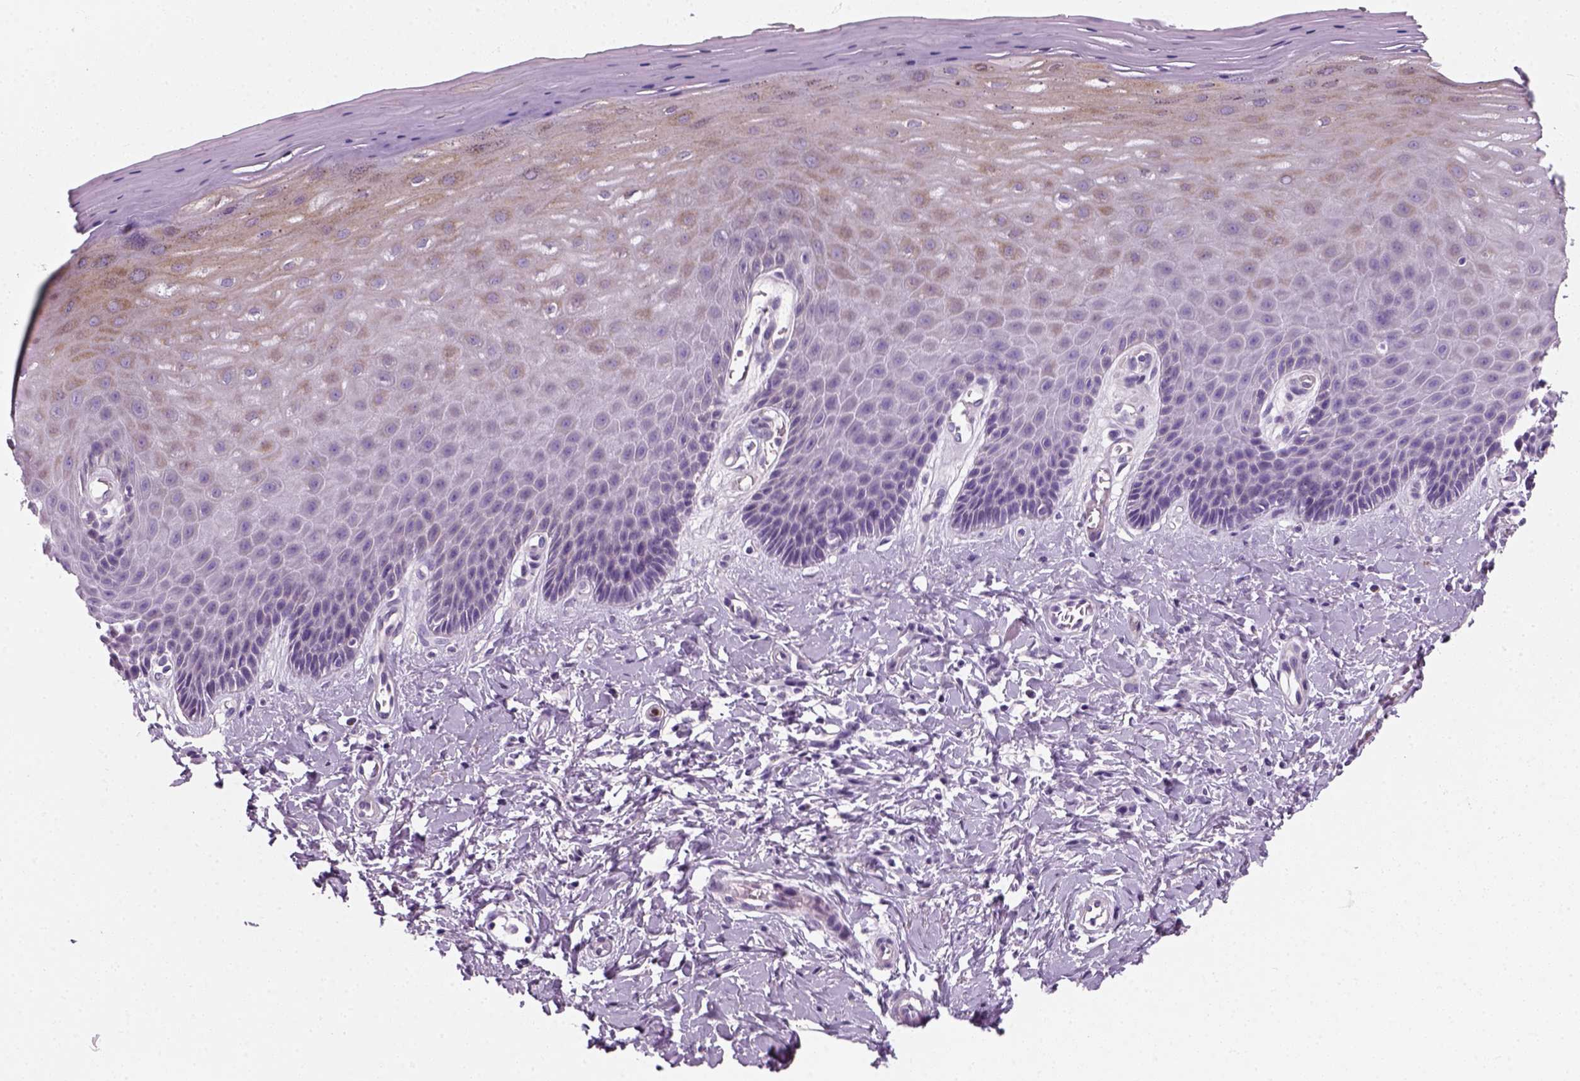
{"staining": {"intensity": "moderate", "quantity": "25%-75%", "location": "cytoplasmic/membranous"}, "tissue": "vagina", "cell_type": "Squamous epithelial cells", "image_type": "normal", "snomed": [{"axis": "morphology", "description": "Normal tissue, NOS"}, {"axis": "topography", "description": "Vagina"}], "caption": "A brown stain labels moderate cytoplasmic/membranous staining of a protein in squamous epithelial cells of benign vagina. The protein of interest is shown in brown color, while the nuclei are stained blue.", "gene": "IL4", "patient": {"sex": "female", "age": 83}}